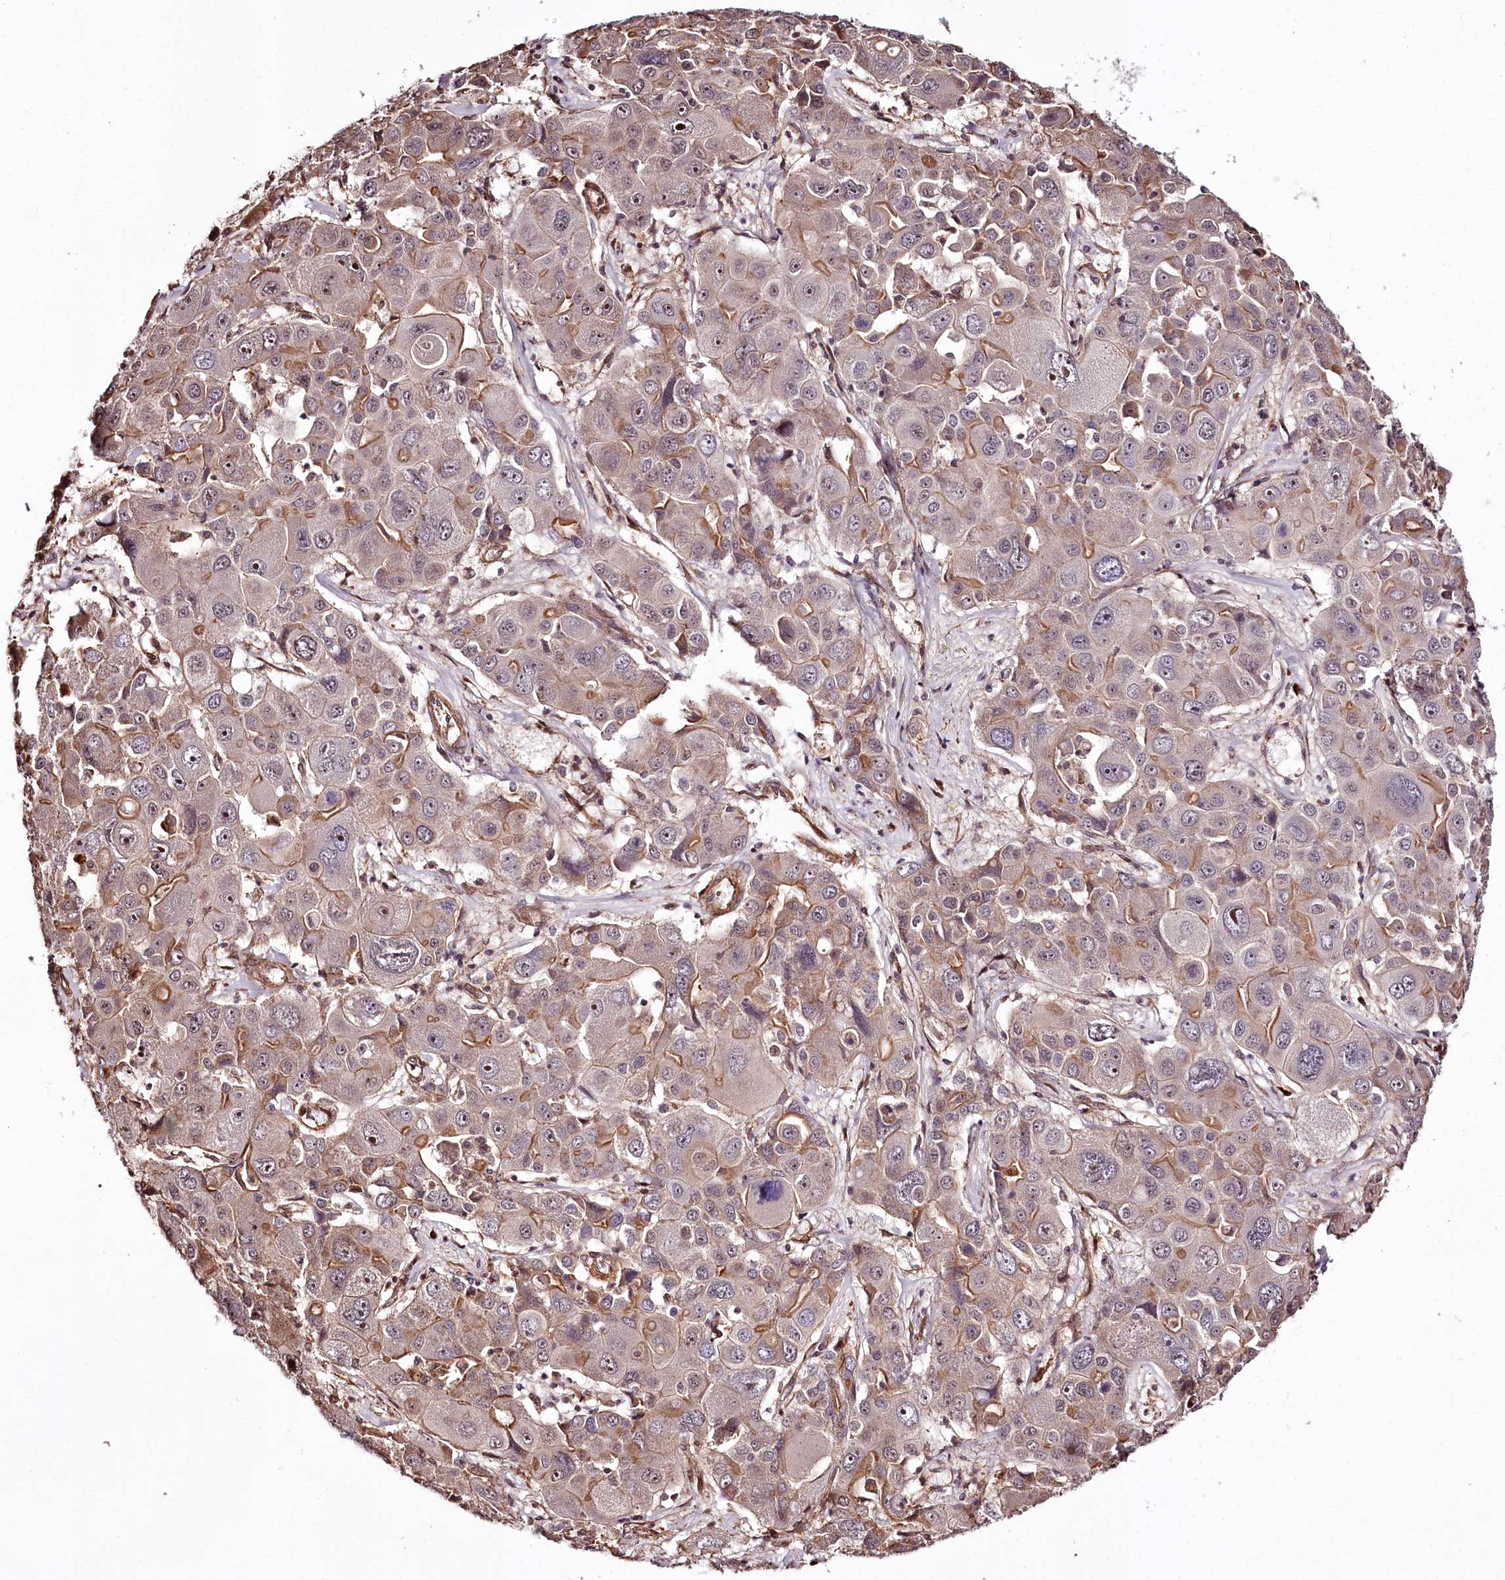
{"staining": {"intensity": "moderate", "quantity": "25%-75%", "location": "cytoplasmic/membranous"}, "tissue": "liver cancer", "cell_type": "Tumor cells", "image_type": "cancer", "snomed": [{"axis": "morphology", "description": "Cholangiocarcinoma"}, {"axis": "topography", "description": "Liver"}], "caption": "Approximately 25%-75% of tumor cells in human cholangiocarcinoma (liver) reveal moderate cytoplasmic/membranous protein expression as visualized by brown immunohistochemical staining.", "gene": "TTC33", "patient": {"sex": "male", "age": 67}}